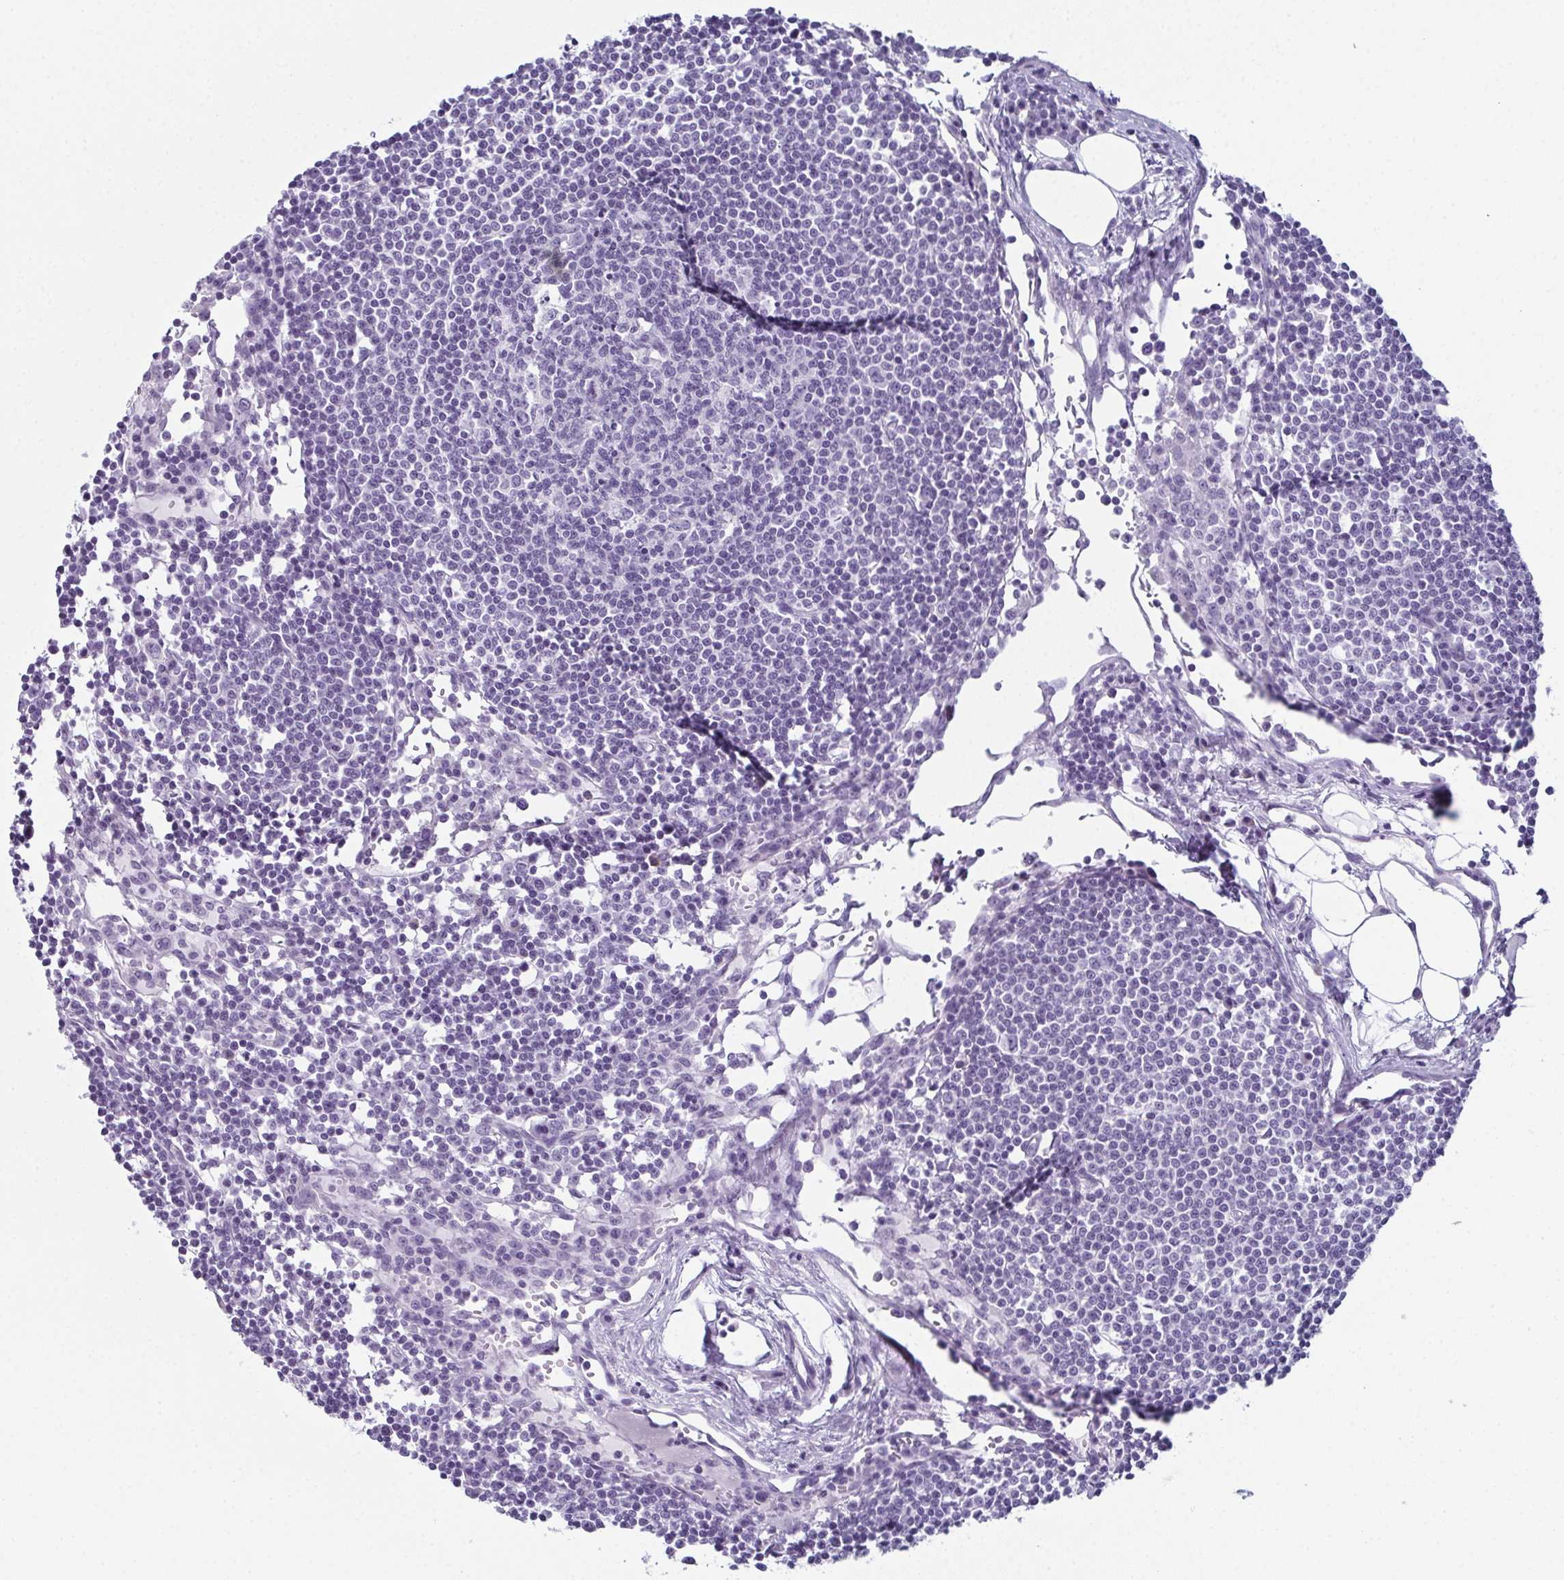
{"staining": {"intensity": "negative", "quantity": "none", "location": "none"}, "tissue": "lymph node", "cell_type": "Germinal center cells", "image_type": "normal", "snomed": [{"axis": "morphology", "description": "Normal tissue, NOS"}, {"axis": "topography", "description": "Lymph node"}], "caption": "Human lymph node stained for a protein using immunohistochemistry displays no staining in germinal center cells.", "gene": "ENKUR", "patient": {"sex": "female", "age": 78}}